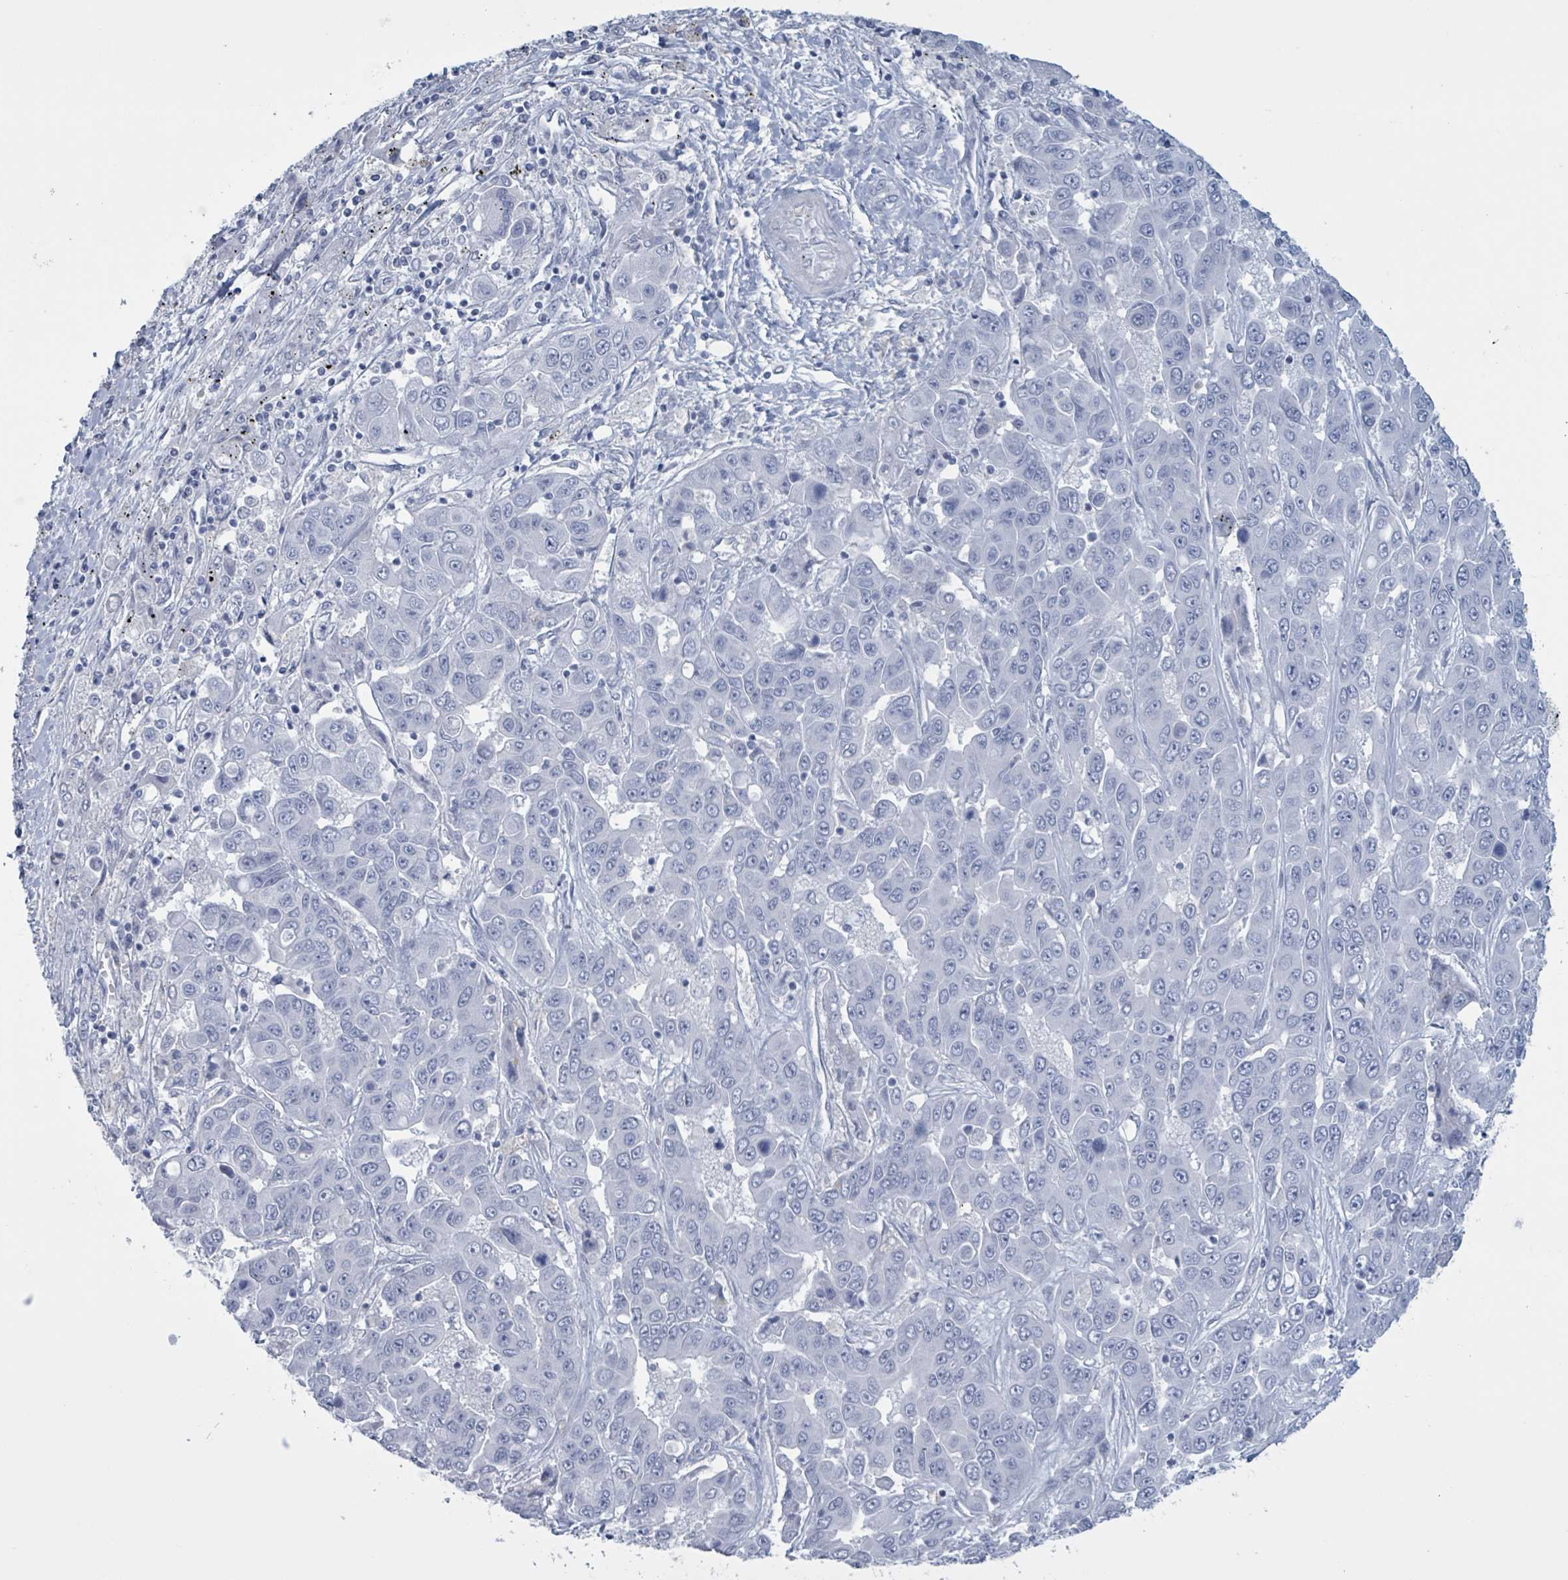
{"staining": {"intensity": "negative", "quantity": "none", "location": "none"}, "tissue": "liver cancer", "cell_type": "Tumor cells", "image_type": "cancer", "snomed": [{"axis": "morphology", "description": "Cholangiocarcinoma"}, {"axis": "topography", "description": "Liver"}], "caption": "This is a micrograph of immunohistochemistry (IHC) staining of liver cancer (cholangiocarcinoma), which shows no expression in tumor cells. Brightfield microscopy of immunohistochemistry stained with DAB (brown) and hematoxylin (blue), captured at high magnification.", "gene": "CT45A5", "patient": {"sex": "female", "age": 52}}